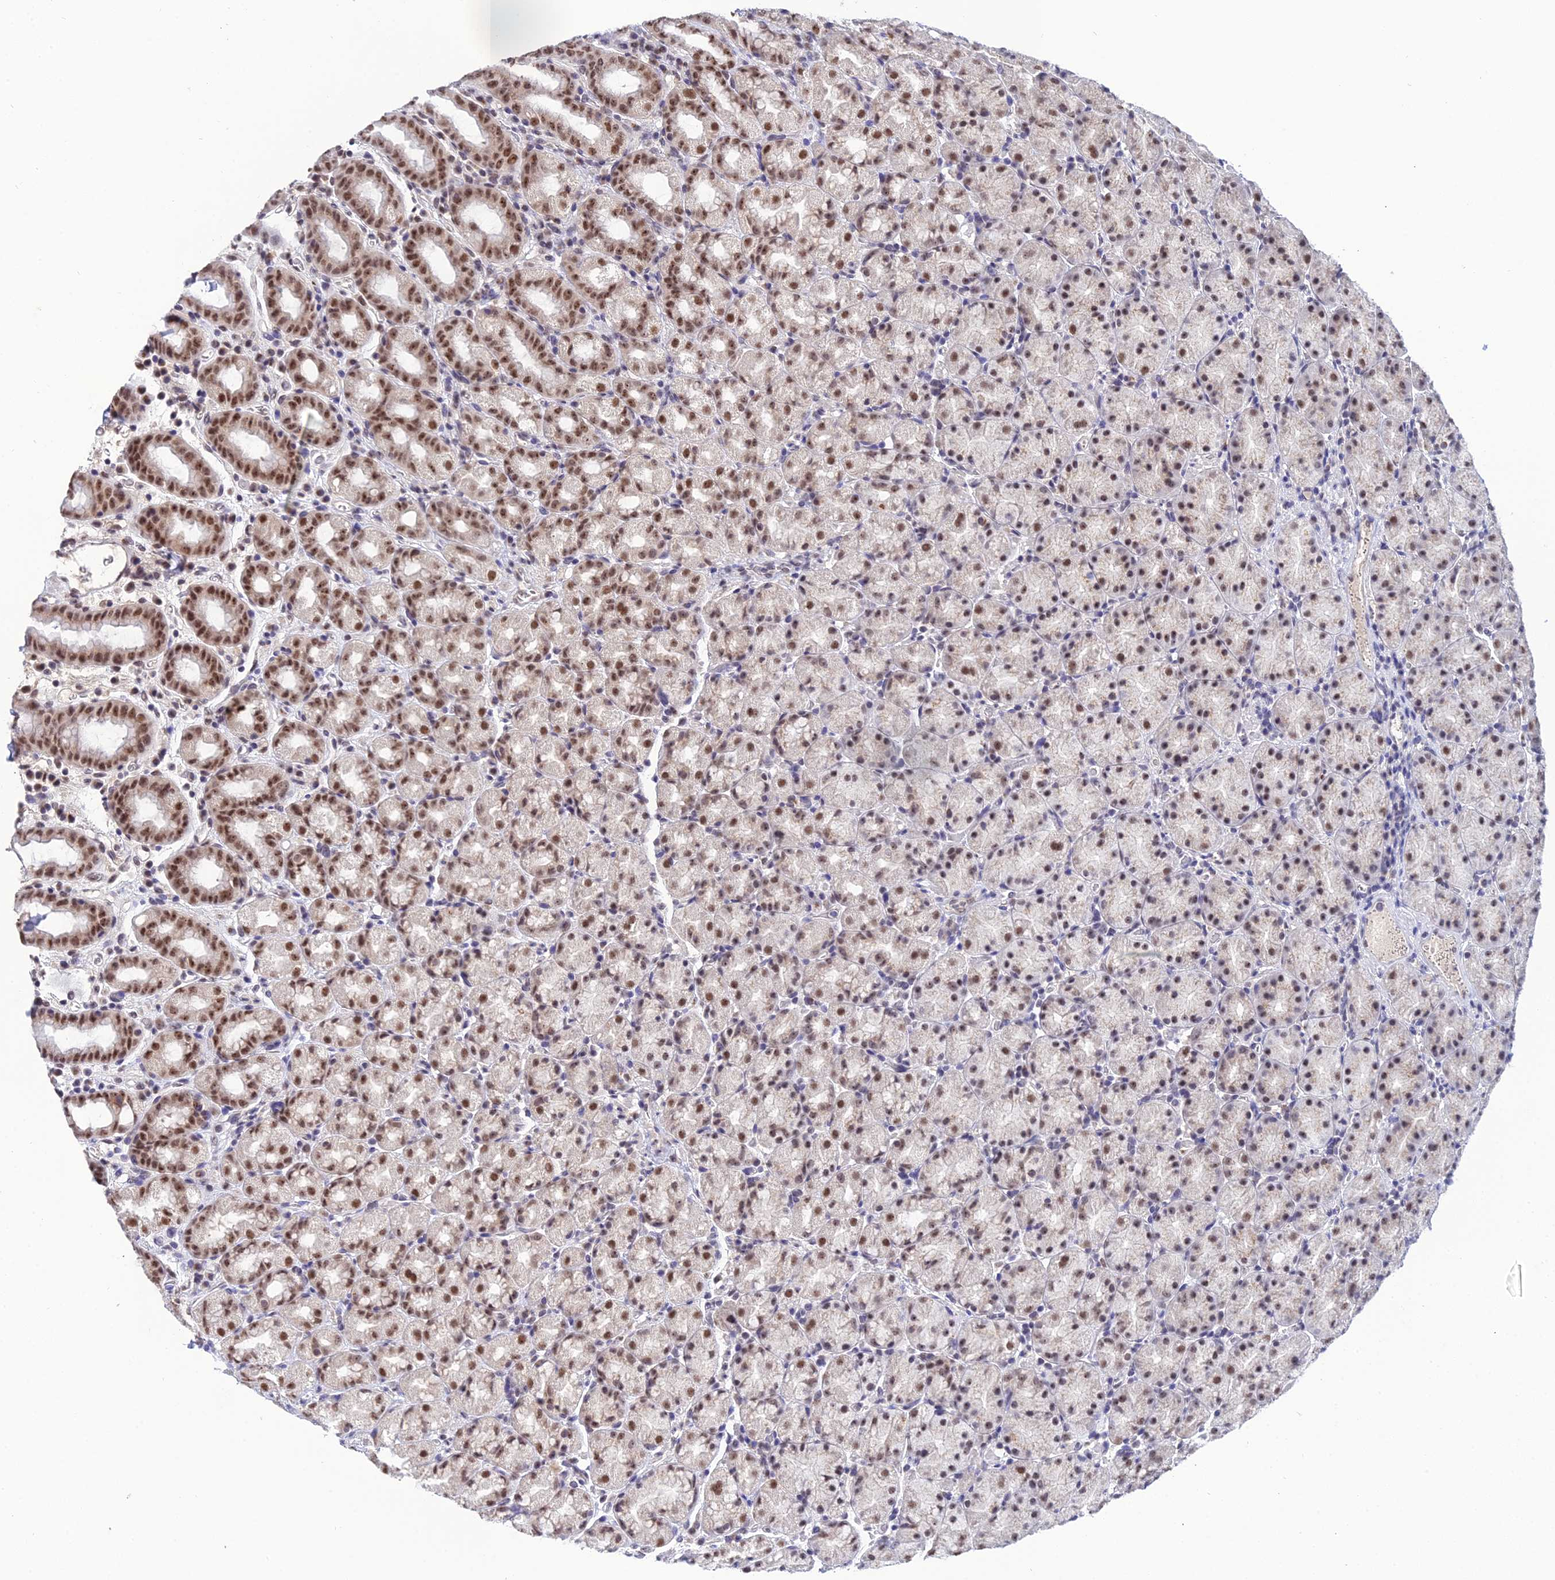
{"staining": {"intensity": "moderate", "quantity": ">75%", "location": "nuclear"}, "tissue": "stomach", "cell_type": "Glandular cells", "image_type": "normal", "snomed": [{"axis": "morphology", "description": "Normal tissue, NOS"}, {"axis": "topography", "description": "Stomach, upper"}, {"axis": "topography", "description": "Stomach, lower"}, {"axis": "topography", "description": "Small intestine"}], "caption": "Immunohistochemistry of unremarkable human stomach demonstrates medium levels of moderate nuclear positivity in approximately >75% of glandular cells.", "gene": "EXOSC3", "patient": {"sex": "male", "age": 68}}